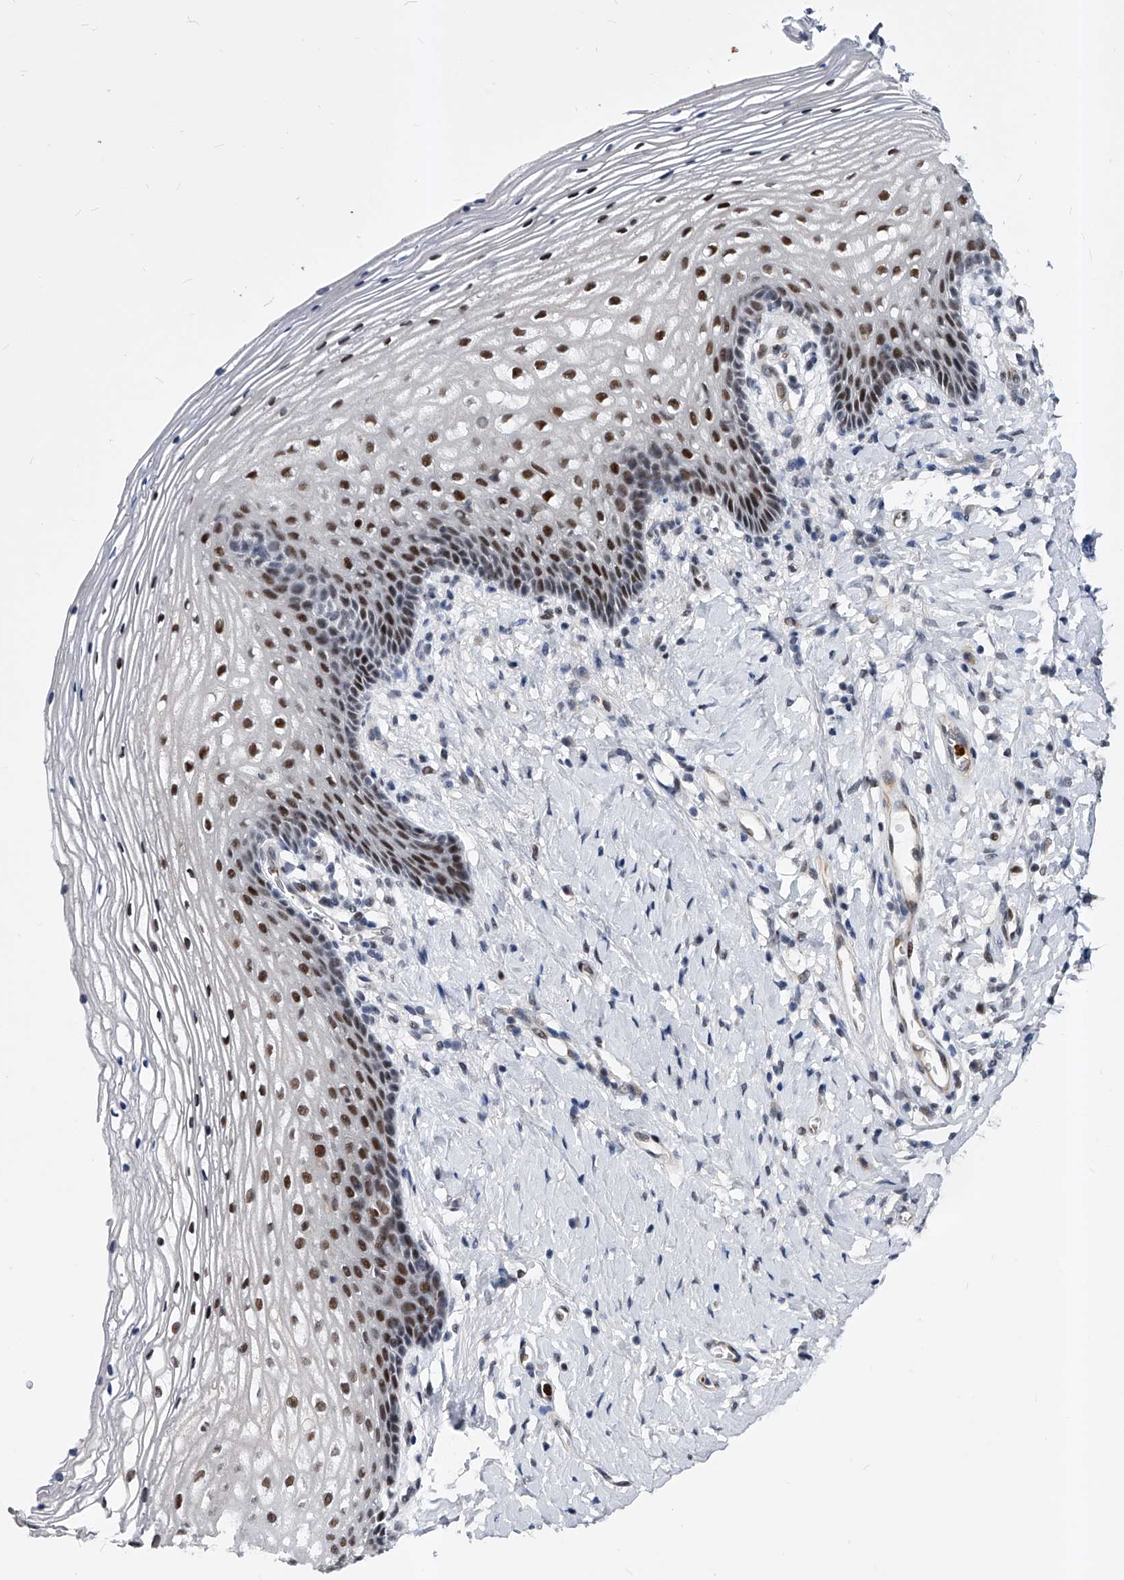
{"staining": {"intensity": "strong", "quantity": "<25%", "location": "nuclear"}, "tissue": "vagina", "cell_type": "Squamous epithelial cells", "image_type": "normal", "snomed": [{"axis": "morphology", "description": "Normal tissue, NOS"}, {"axis": "topography", "description": "Vagina"}], "caption": "Protein staining shows strong nuclear positivity in about <25% of squamous epithelial cells in benign vagina.", "gene": "TESK2", "patient": {"sex": "female", "age": 60}}